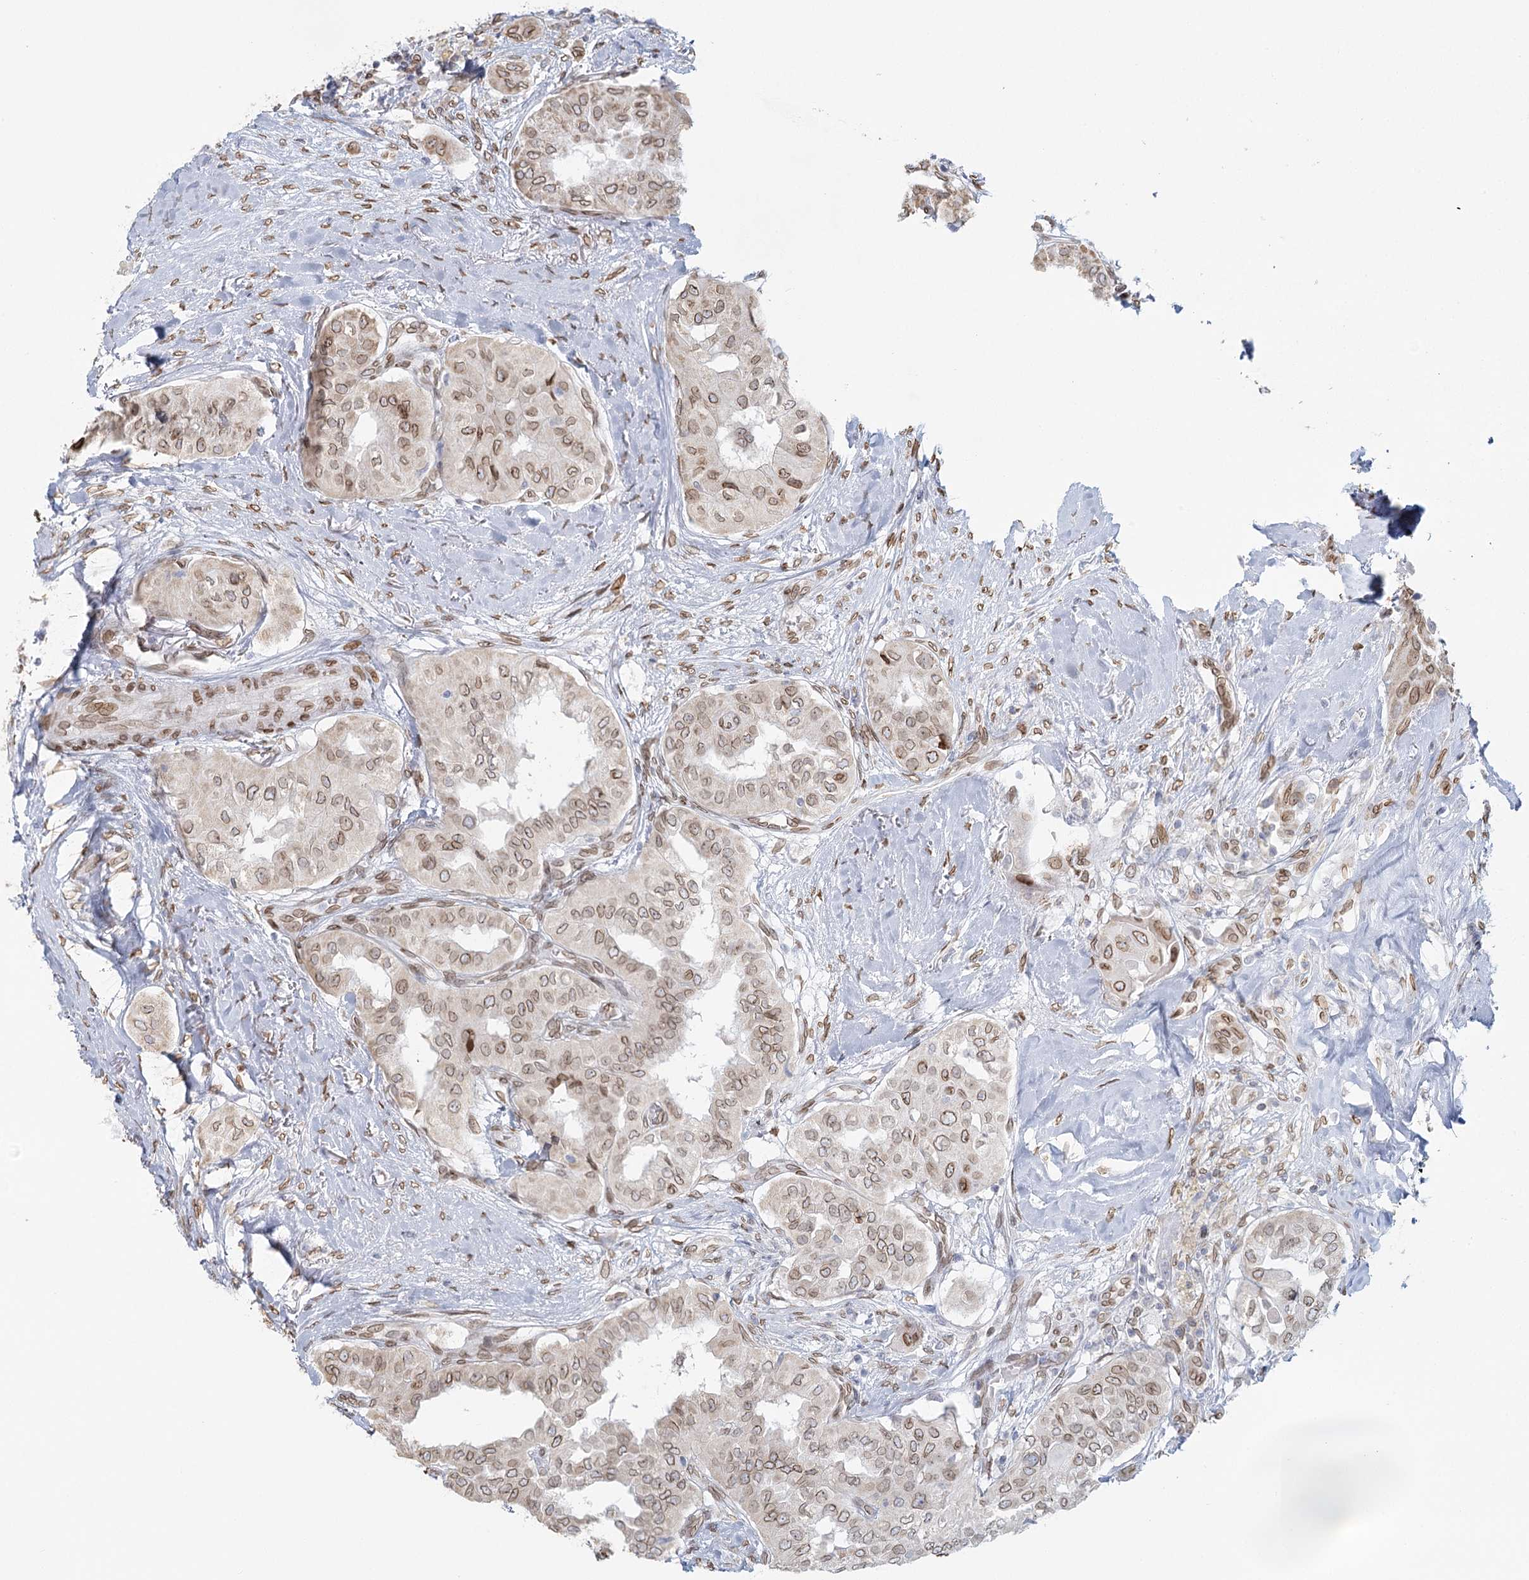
{"staining": {"intensity": "moderate", "quantity": ">75%", "location": "cytoplasmic/membranous,nuclear"}, "tissue": "thyroid cancer", "cell_type": "Tumor cells", "image_type": "cancer", "snomed": [{"axis": "morphology", "description": "Papillary adenocarcinoma, NOS"}, {"axis": "topography", "description": "Thyroid gland"}], "caption": "Protein staining by IHC displays moderate cytoplasmic/membranous and nuclear positivity in about >75% of tumor cells in thyroid cancer (papillary adenocarcinoma).", "gene": "VWA5A", "patient": {"sex": "female", "age": 59}}